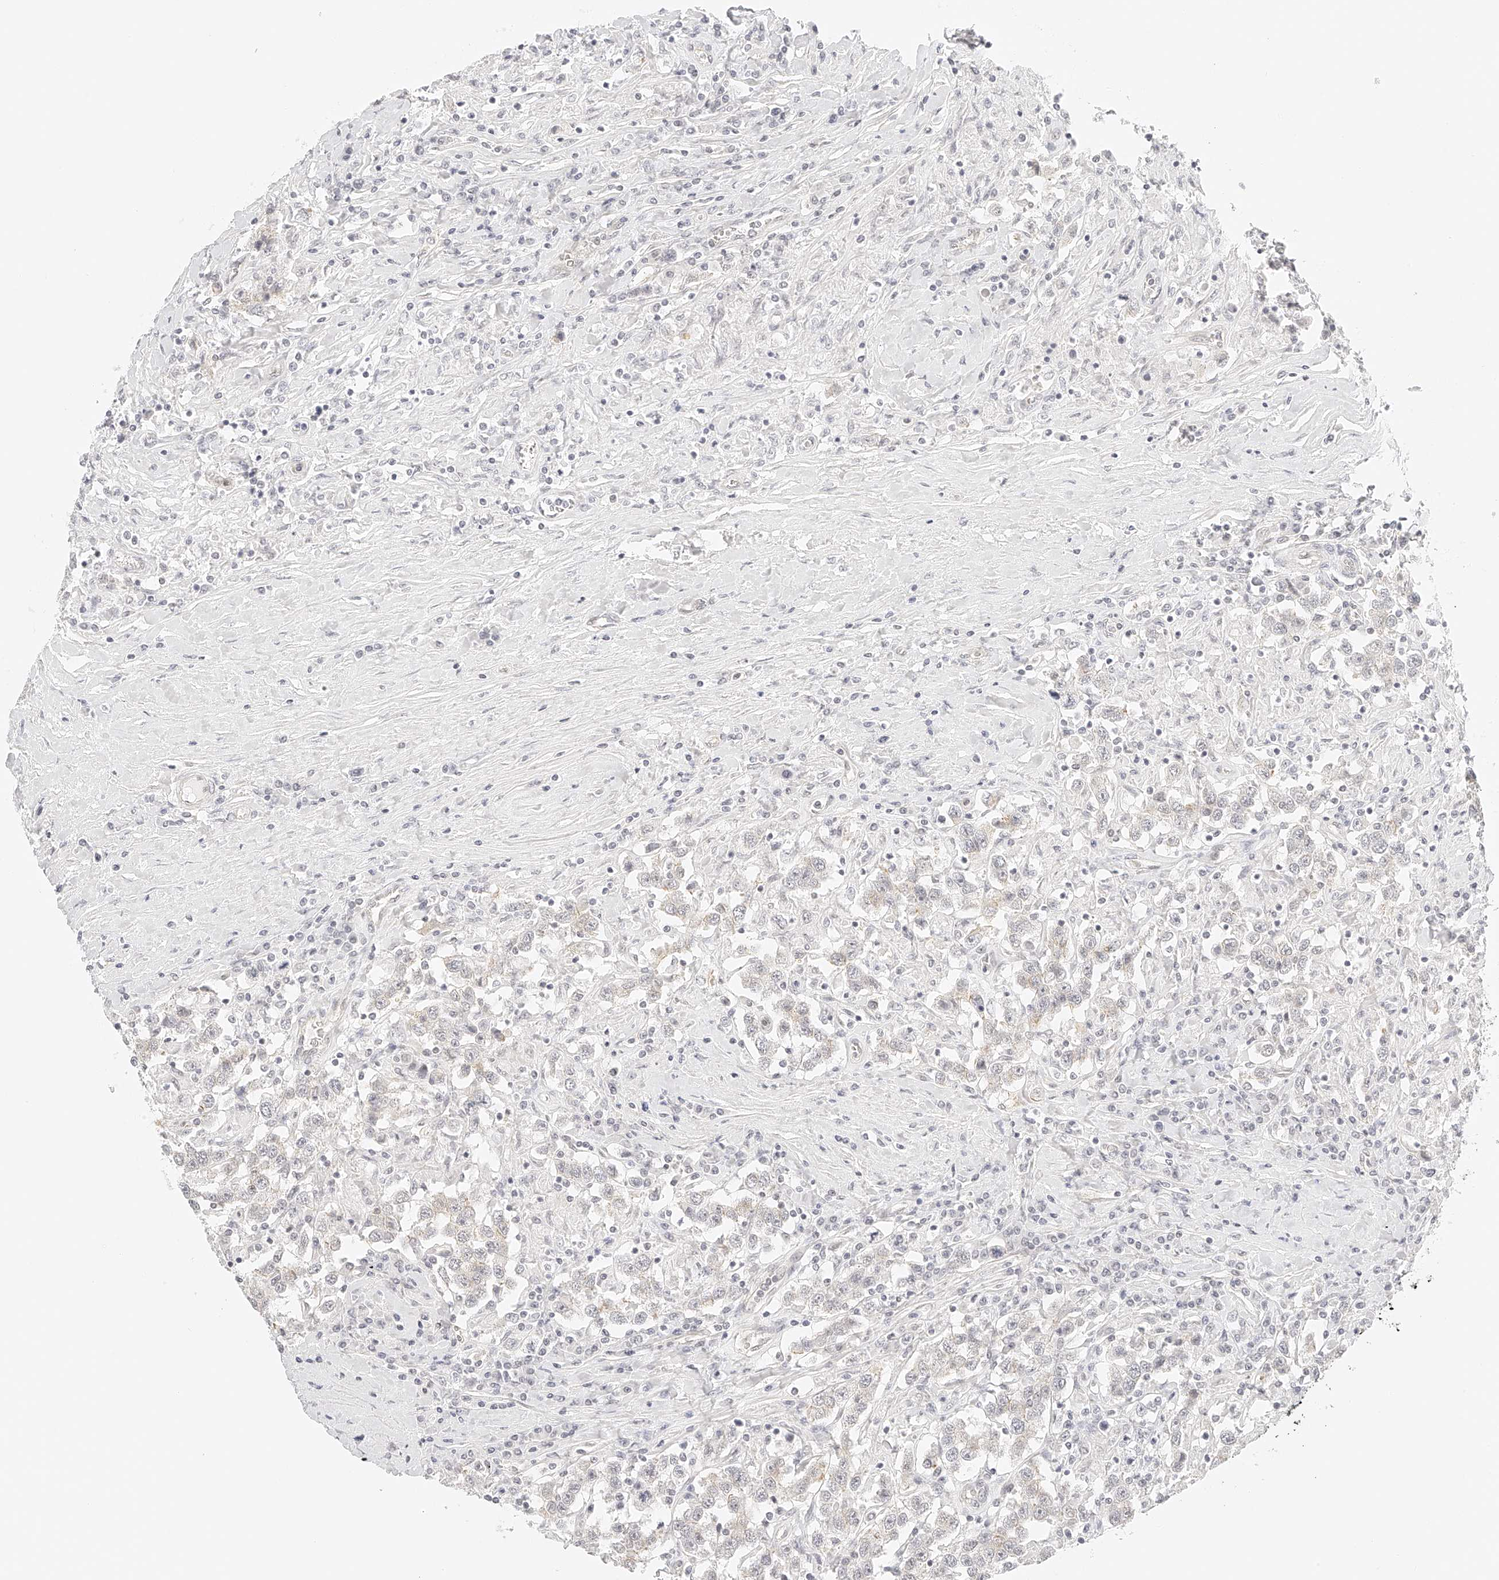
{"staining": {"intensity": "weak", "quantity": "<25%", "location": "cytoplasmic/membranous"}, "tissue": "testis cancer", "cell_type": "Tumor cells", "image_type": "cancer", "snomed": [{"axis": "morphology", "description": "Seminoma, NOS"}, {"axis": "topography", "description": "Testis"}], "caption": "Image shows no significant protein staining in tumor cells of seminoma (testis).", "gene": "ZFP69", "patient": {"sex": "male", "age": 41}}